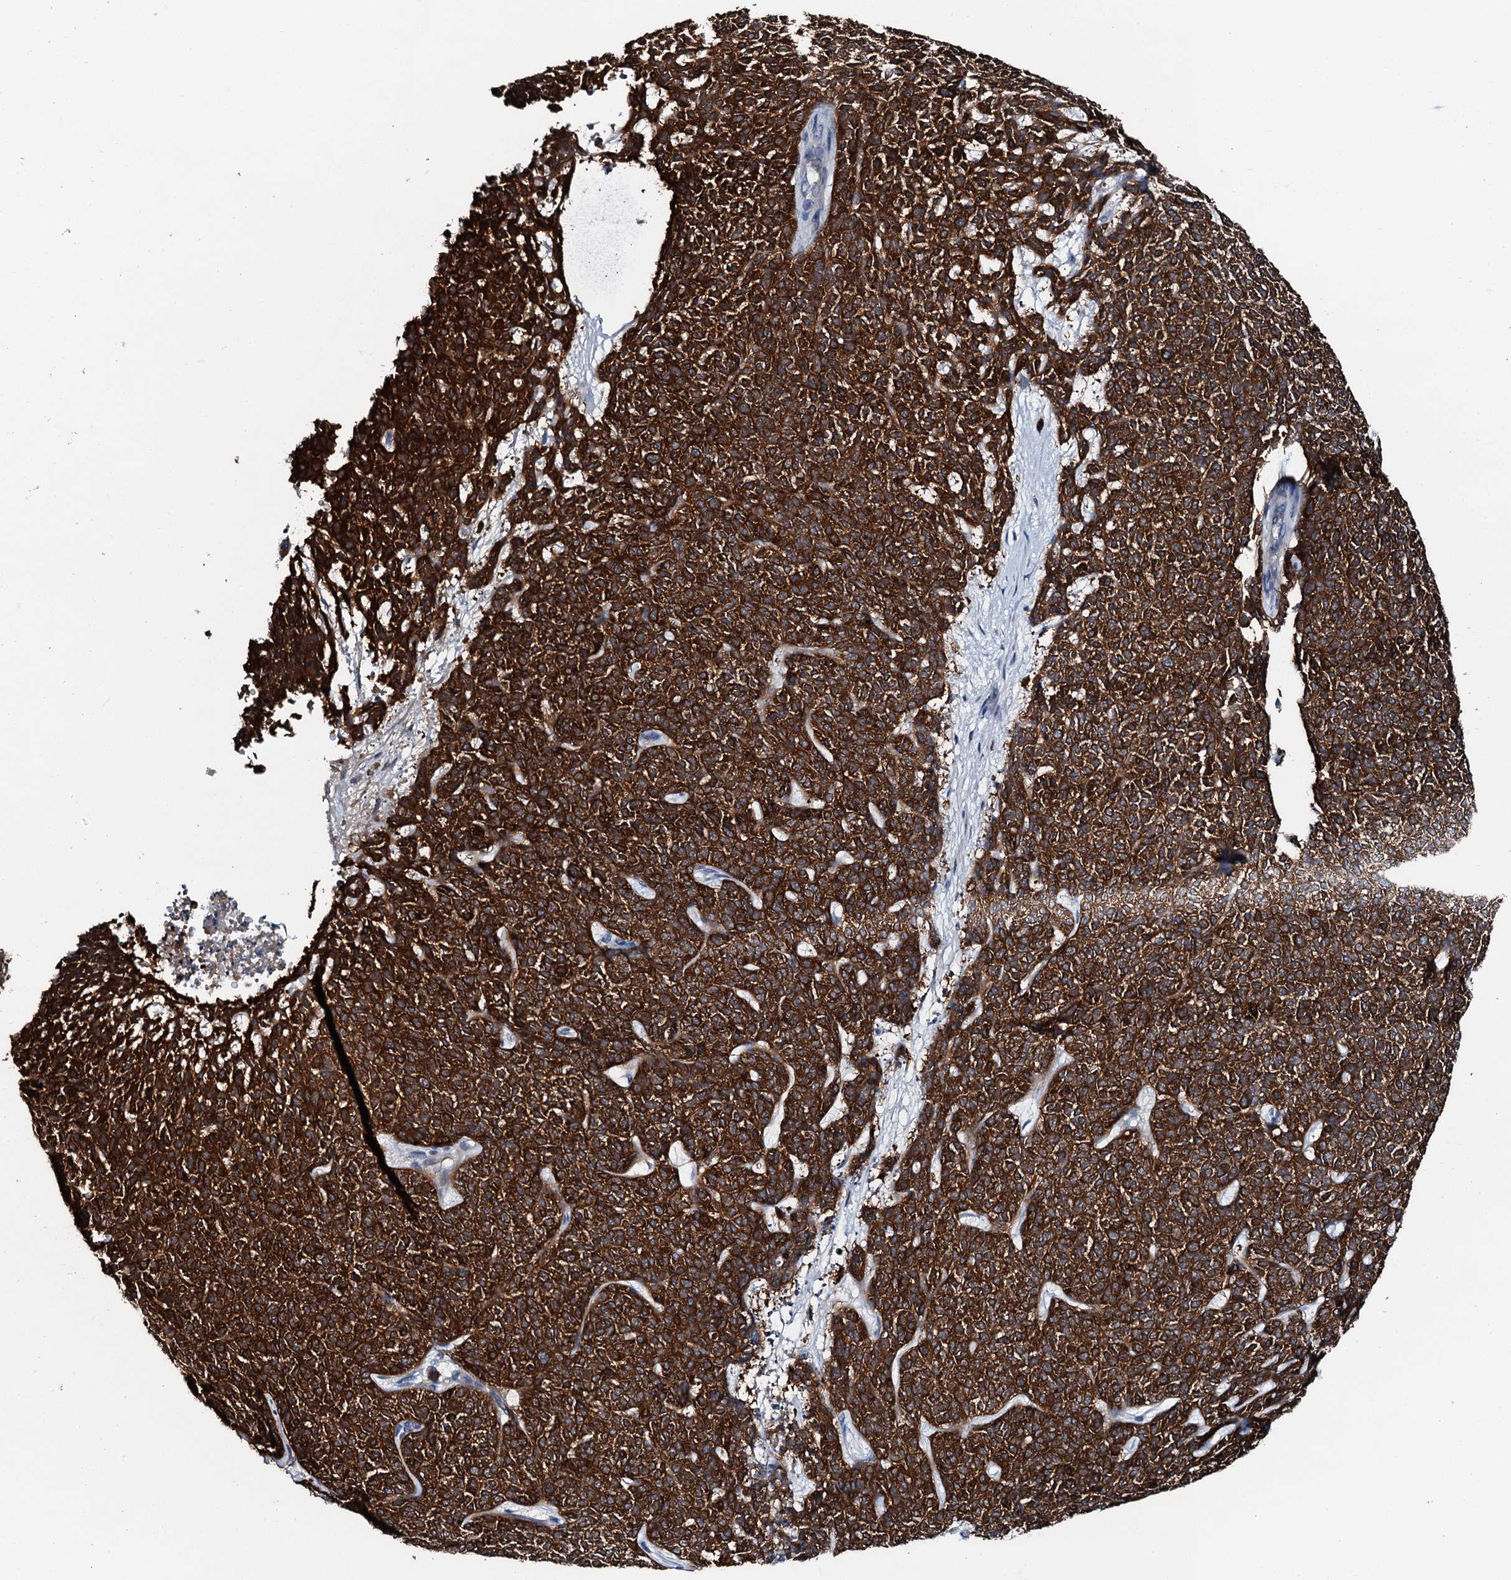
{"staining": {"intensity": "strong", "quantity": ">75%", "location": "cytoplasmic/membranous"}, "tissue": "skin cancer", "cell_type": "Tumor cells", "image_type": "cancer", "snomed": [{"axis": "morphology", "description": "Basal cell carcinoma"}, {"axis": "topography", "description": "Skin"}], "caption": "Skin cancer tissue shows strong cytoplasmic/membranous positivity in approximately >75% of tumor cells, visualized by immunohistochemistry. The staining was performed using DAB (3,3'-diaminobenzidine), with brown indicating positive protein expression. Nuclei are stained blue with hematoxylin.", "gene": "GFOD2", "patient": {"sex": "female", "age": 84}}